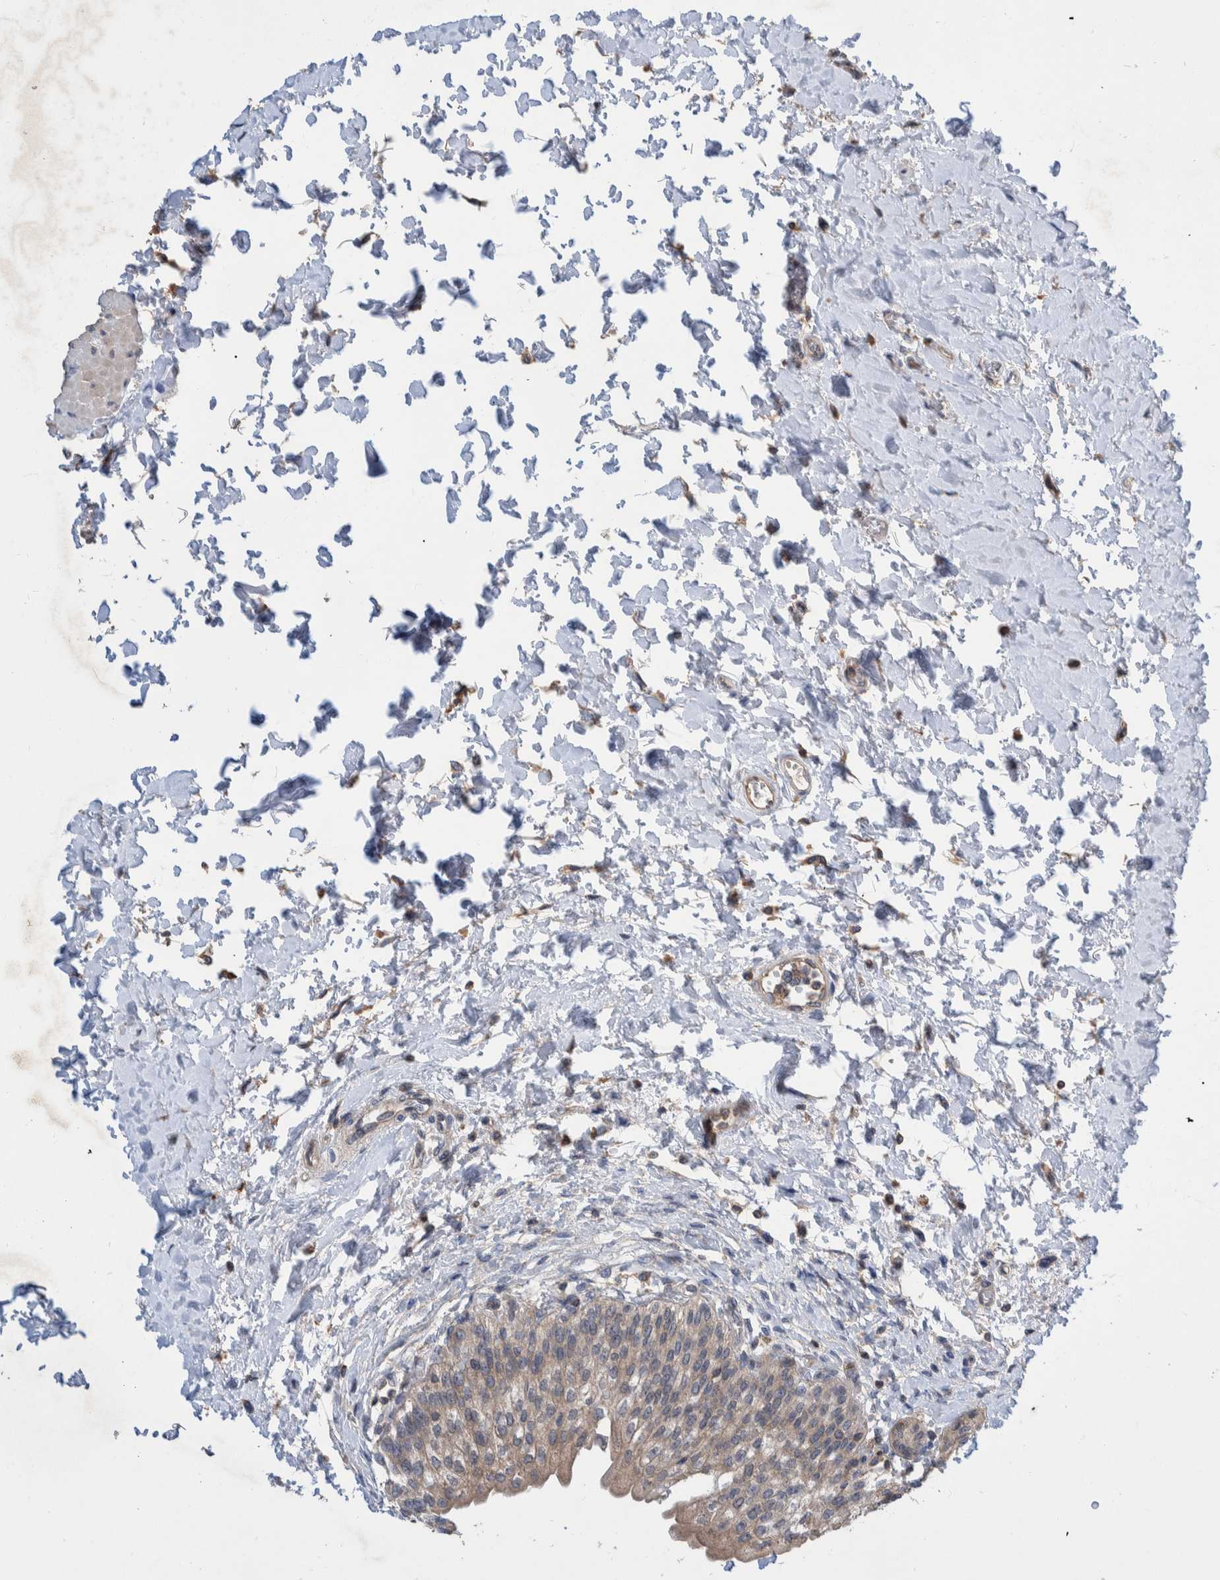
{"staining": {"intensity": "weak", "quantity": ">75%", "location": "cytoplasmic/membranous"}, "tissue": "urinary bladder", "cell_type": "Urothelial cells", "image_type": "normal", "snomed": [{"axis": "morphology", "description": "Normal tissue, NOS"}, {"axis": "topography", "description": "Urinary bladder"}], "caption": "An immunohistochemistry histopathology image of unremarkable tissue is shown. Protein staining in brown labels weak cytoplasmic/membranous positivity in urinary bladder within urothelial cells. The staining is performed using DAB brown chromogen to label protein expression. The nuclei are counter-stained blue using hematoxylin.", "gene": "PLPBP", "patient": {"sex": "male", "age": 55}}